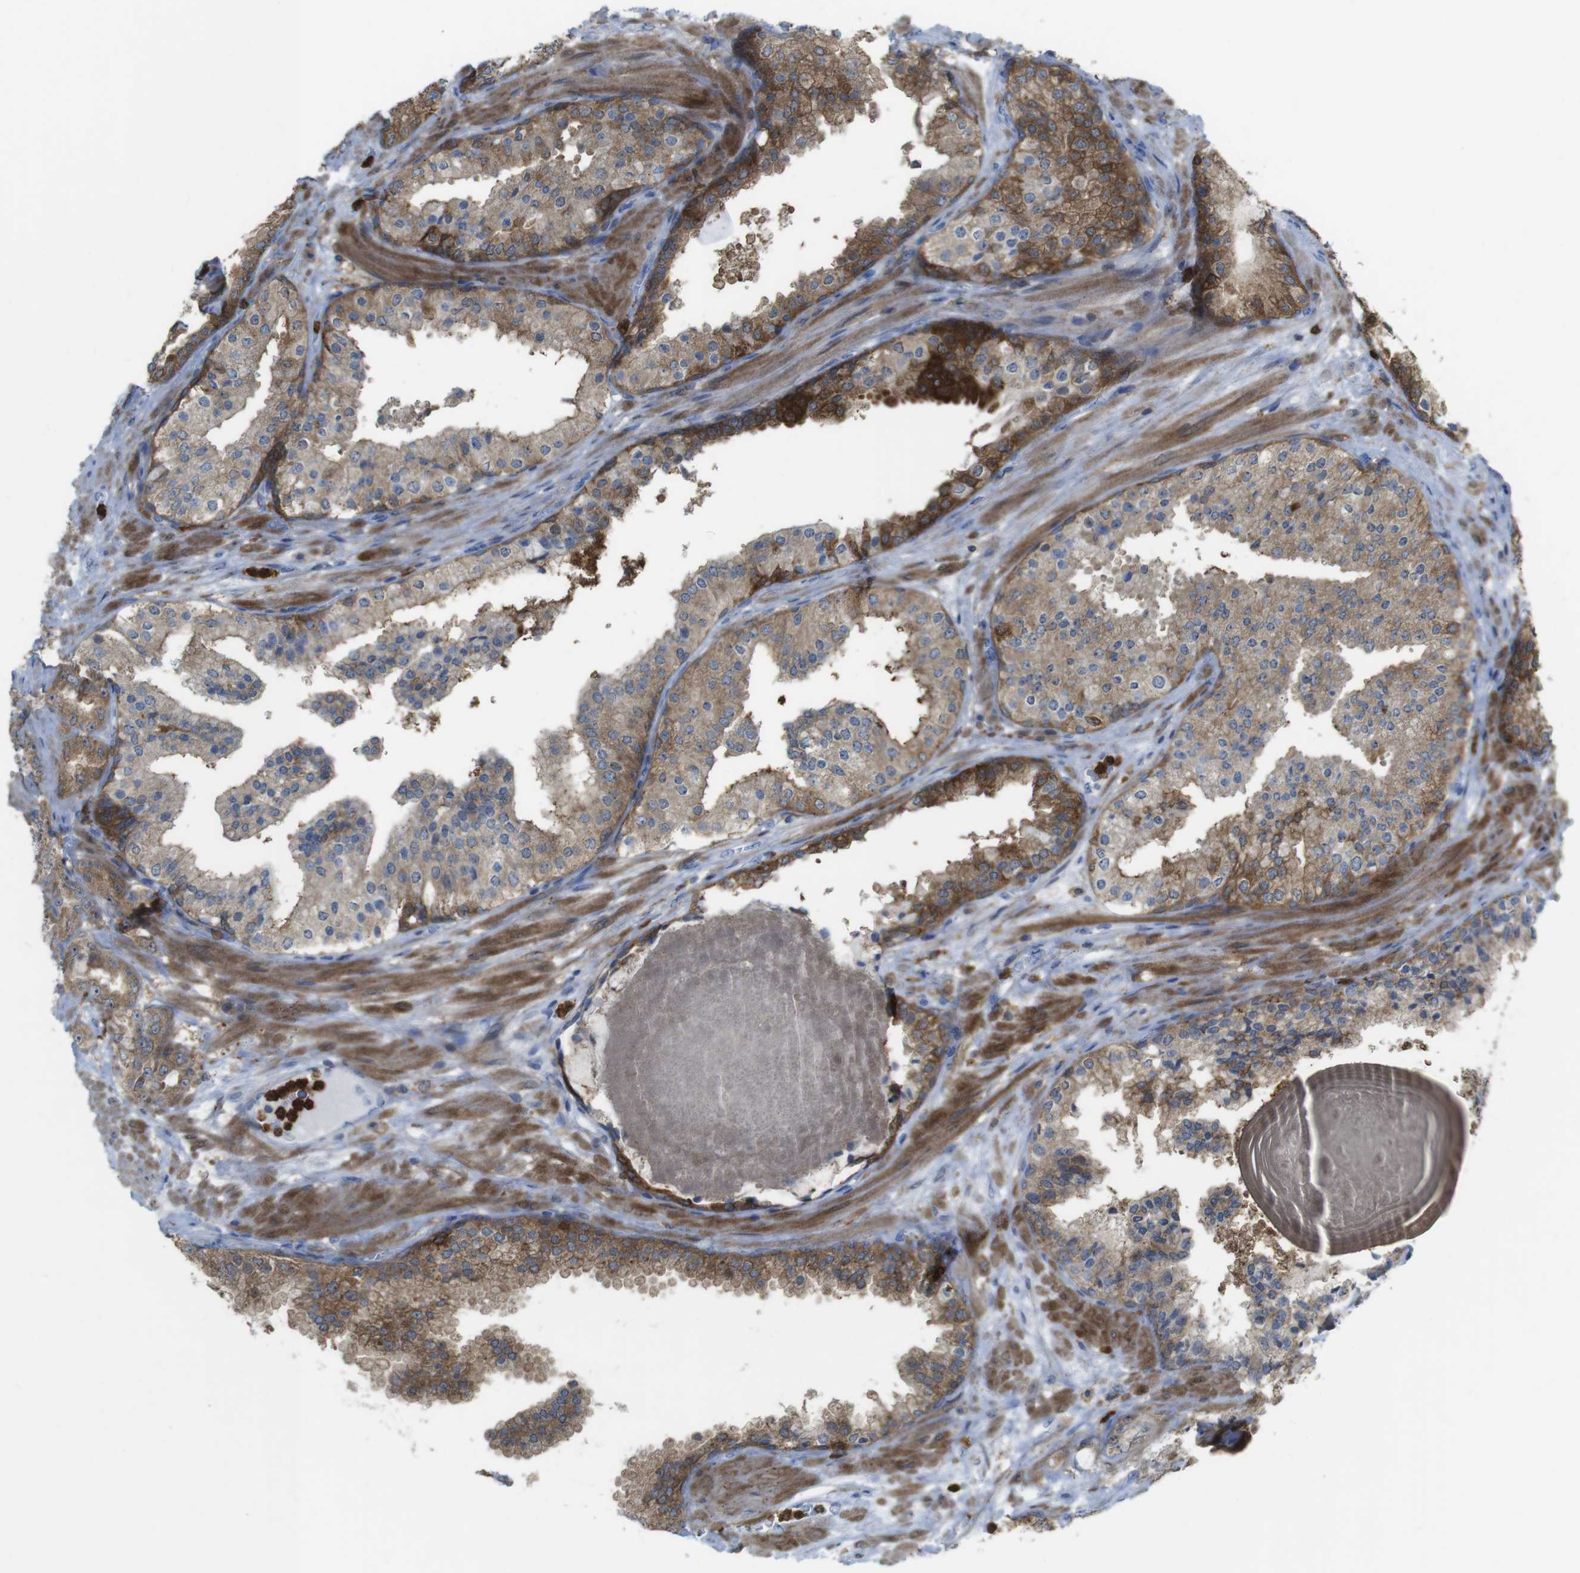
{"staining": {"intensity": "moderate", "quantity": "25%-75%", "location": "cytoplasmic/membranous"}, "tissue": "prostate cancer", "cell_type": "Tumor cells", "image_type": "cancer", "snomed": [{"axis": "morphology", "description": "Adenocarcinoma, High grade"}, {"axis": "topography", "description": "Prostate"}], "caption": "Immunohistochemical staining of human high-grade adenocarcinoma (prostate) displays moderate cytoplasmic/membranous protein staining in about 25%-75% of tumor cells.", "gene": "PRKCD", "patient": {"sex": "male", "age": 65}}